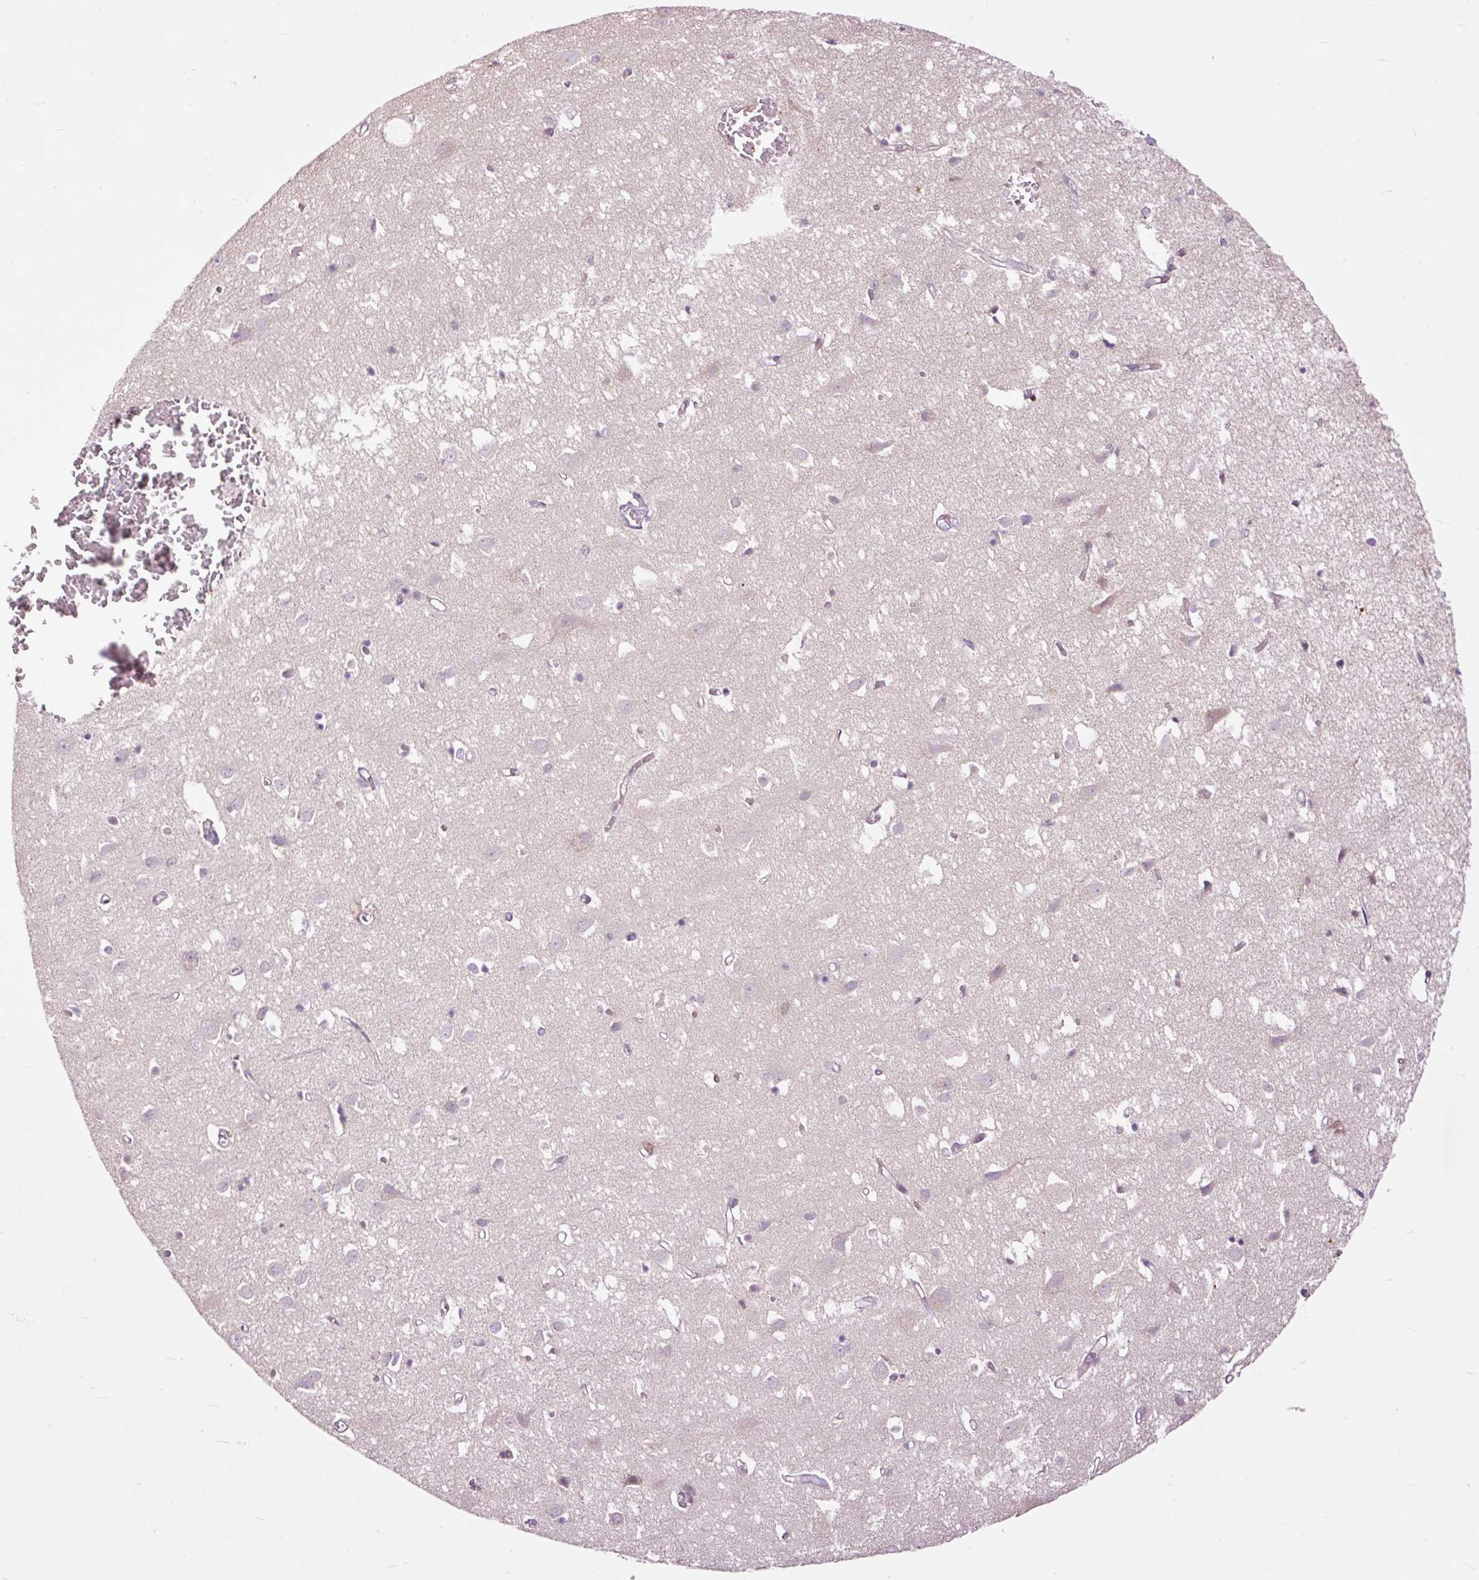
{"staining": {"intensity": "weak", "quantity": "25%-75%", "location": "cytoplasmic/membranous"}, "tissue": "cerebral cortex", "cell_type": "Endothelial cells", "image_type": "normal", "snomed": [{"axis": "morphology", "description": "Normal tissue, NOS"}, {"axis": "topography", "description": "Cerebral cortex"}], "caption": "Cerebral cortex stained with DAB (3,3'-diaminobenzidine) IHC reveals low levels of weak cytoplasmic/membranous staining in approximately 25%-75% of endothelial cells.", "gene": "FCRL4", "patient": {"sex": "male", "age": 70}}